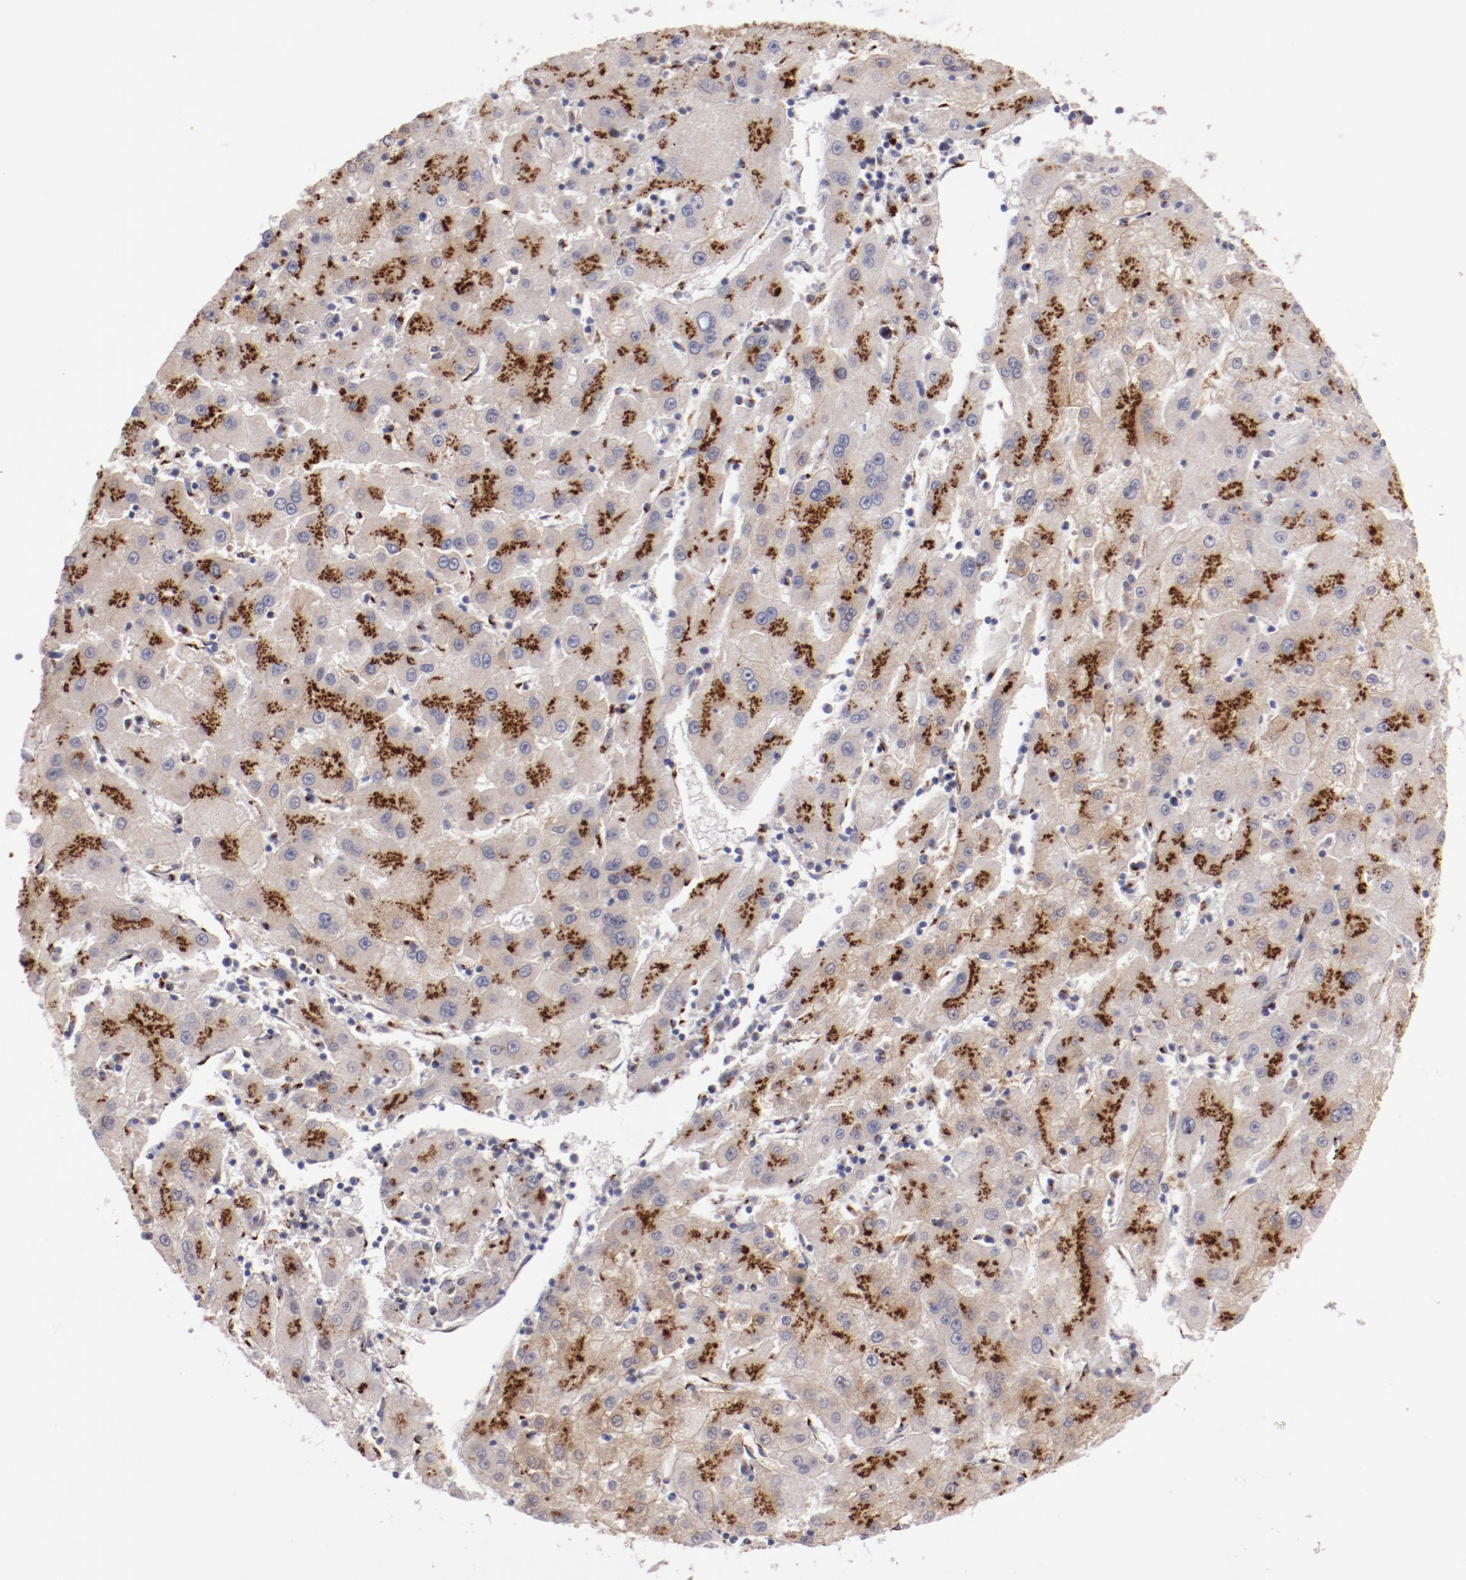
{"staining": {"intensity": "strong", "quantity": ">75%", "location": "cytoplasmic/membranous"}, "tissue": "liver cancer", "cell_type": "Tumor cells", "image_type": "cancer", "snomed": [{"axis": "morphology", "description": "Carcinoma, Hepatocellular, NOS"}, {"axis": "topography", "description": "Liver"}], "caption": "A high-resolution image shows IHC staining of liver cancer (hepatocellular carcinoma), which displays strong cytoplasmic/membranous expression in about >75% of tumor cells.", "gene": "GOLIM4", "patient": {"sex": "male", "age": 72}}